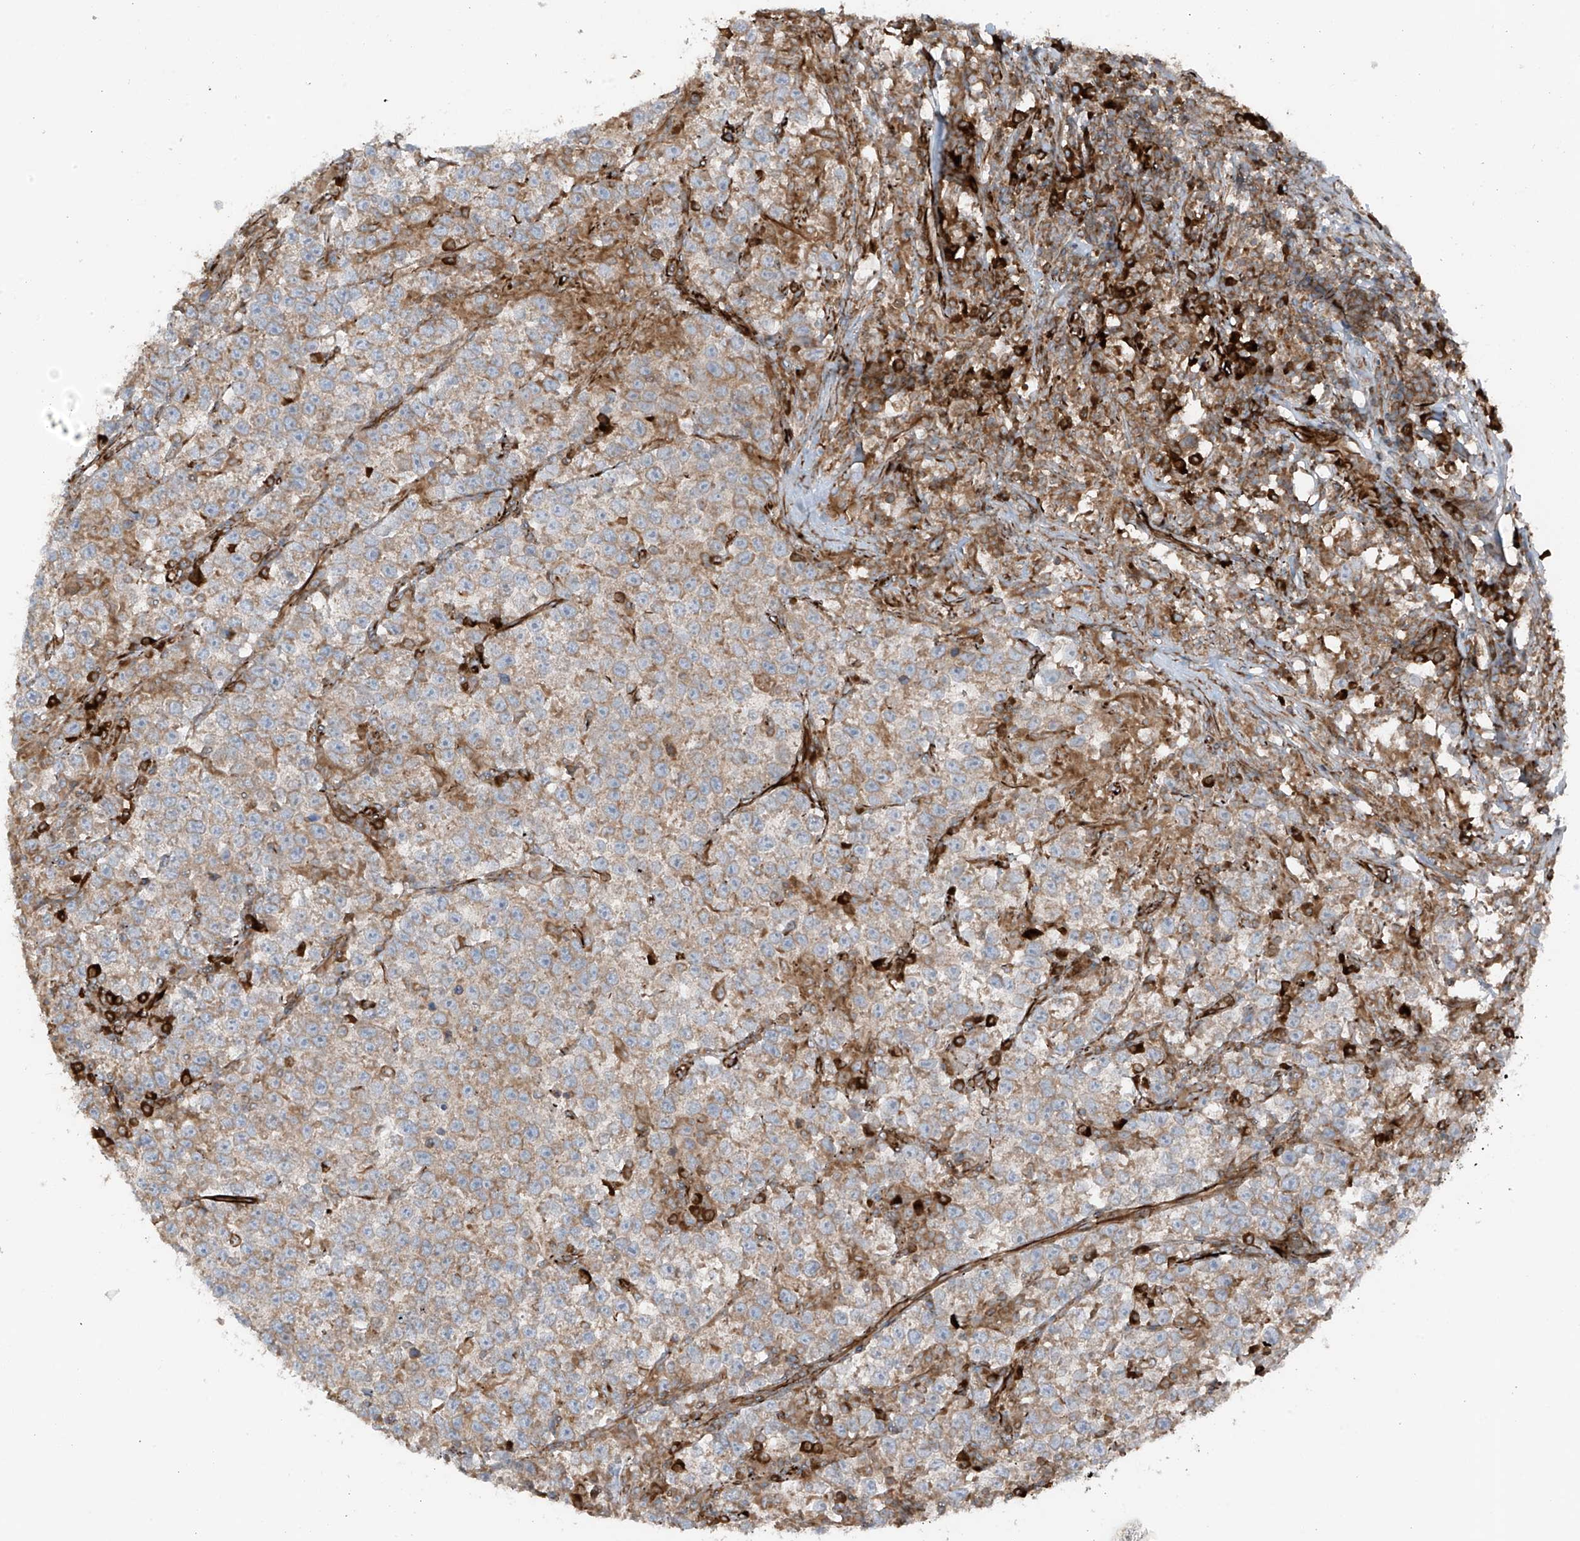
{"staining": {"intensity": "moderate", "quantity": ">75%", "location": "cytoplasmic/membranous"}, "tissue": "testis cancer", "cell_type": "Tumor cells", "image_type": "cancer", "snomed": [{"axis": "morphology", "description": "Normal tissue, NOS"}, {"axis": "morphology", "description": "Seminoma, NOS"}, {"axis": "topography", "description": "Testis"}], "caption": "Immunohistochemical staining of human seminoma (testis) shows medium levels of moderate cytoplasmic/membranous expression in about >75% of tumor cells.", "gene": "ERLEC1", "patient": {"sex": "male", "age": 43}}